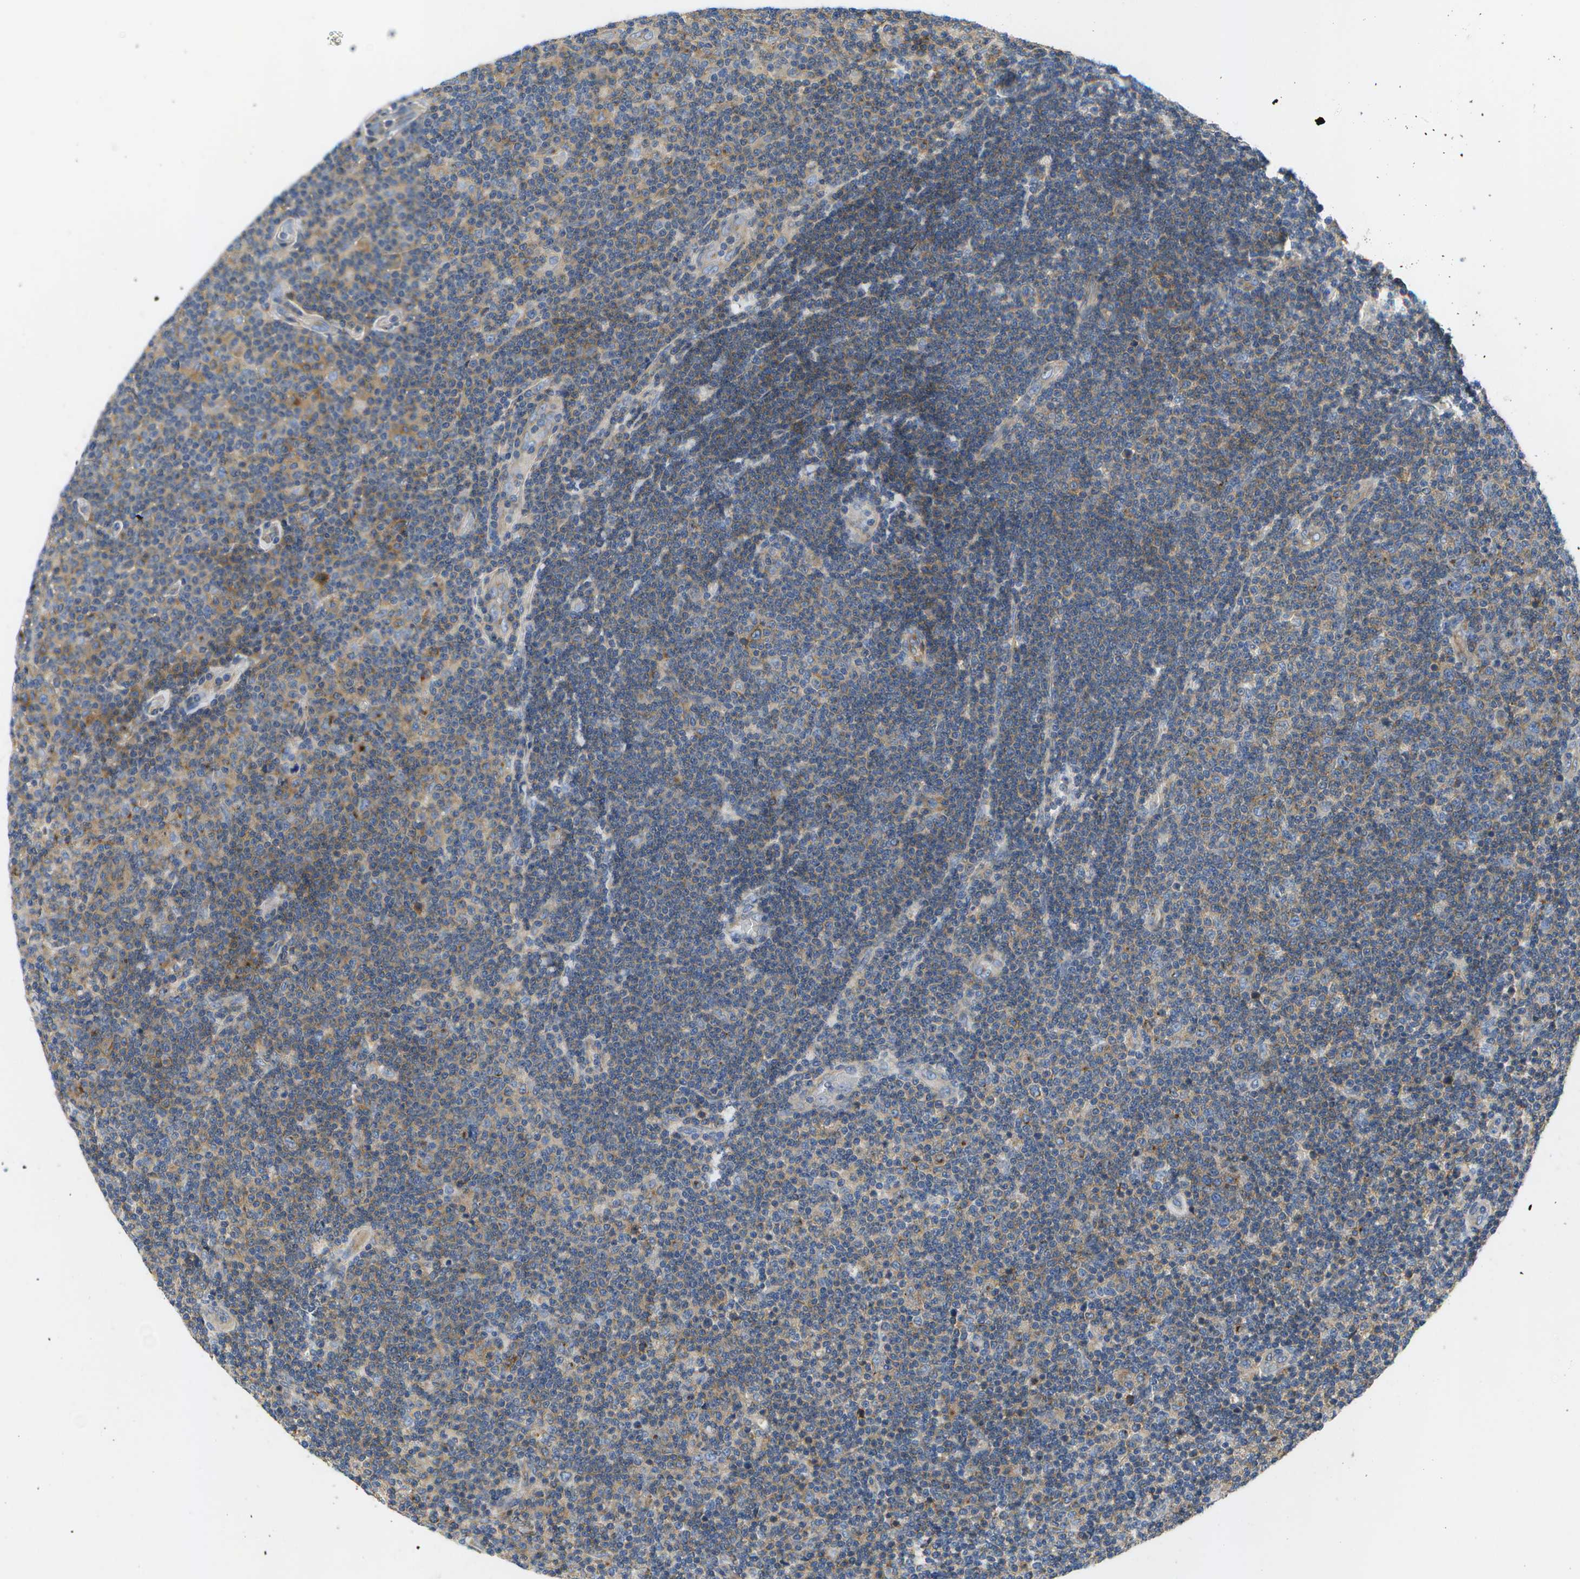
{"staining": {"intensity": "weak", "quantity": "25%-75%", "location": "cytoplasmic/membranous"}, "tissue": "lymphoma", "cell_type": "Tumor cells", "image_type": "cancer", "snomed": [{"axis": "morphology", "description": "Malignant lymphoma, non-Hodgkin's type, Low grade"}, {"axis": "topography", "description": "Lymph node"}], "caption": "Human lymphoma stained with a protein marker displays weak staining in tumor cells.", "gene": "BST2", "patient": {"sex": "male", "age": 83}}